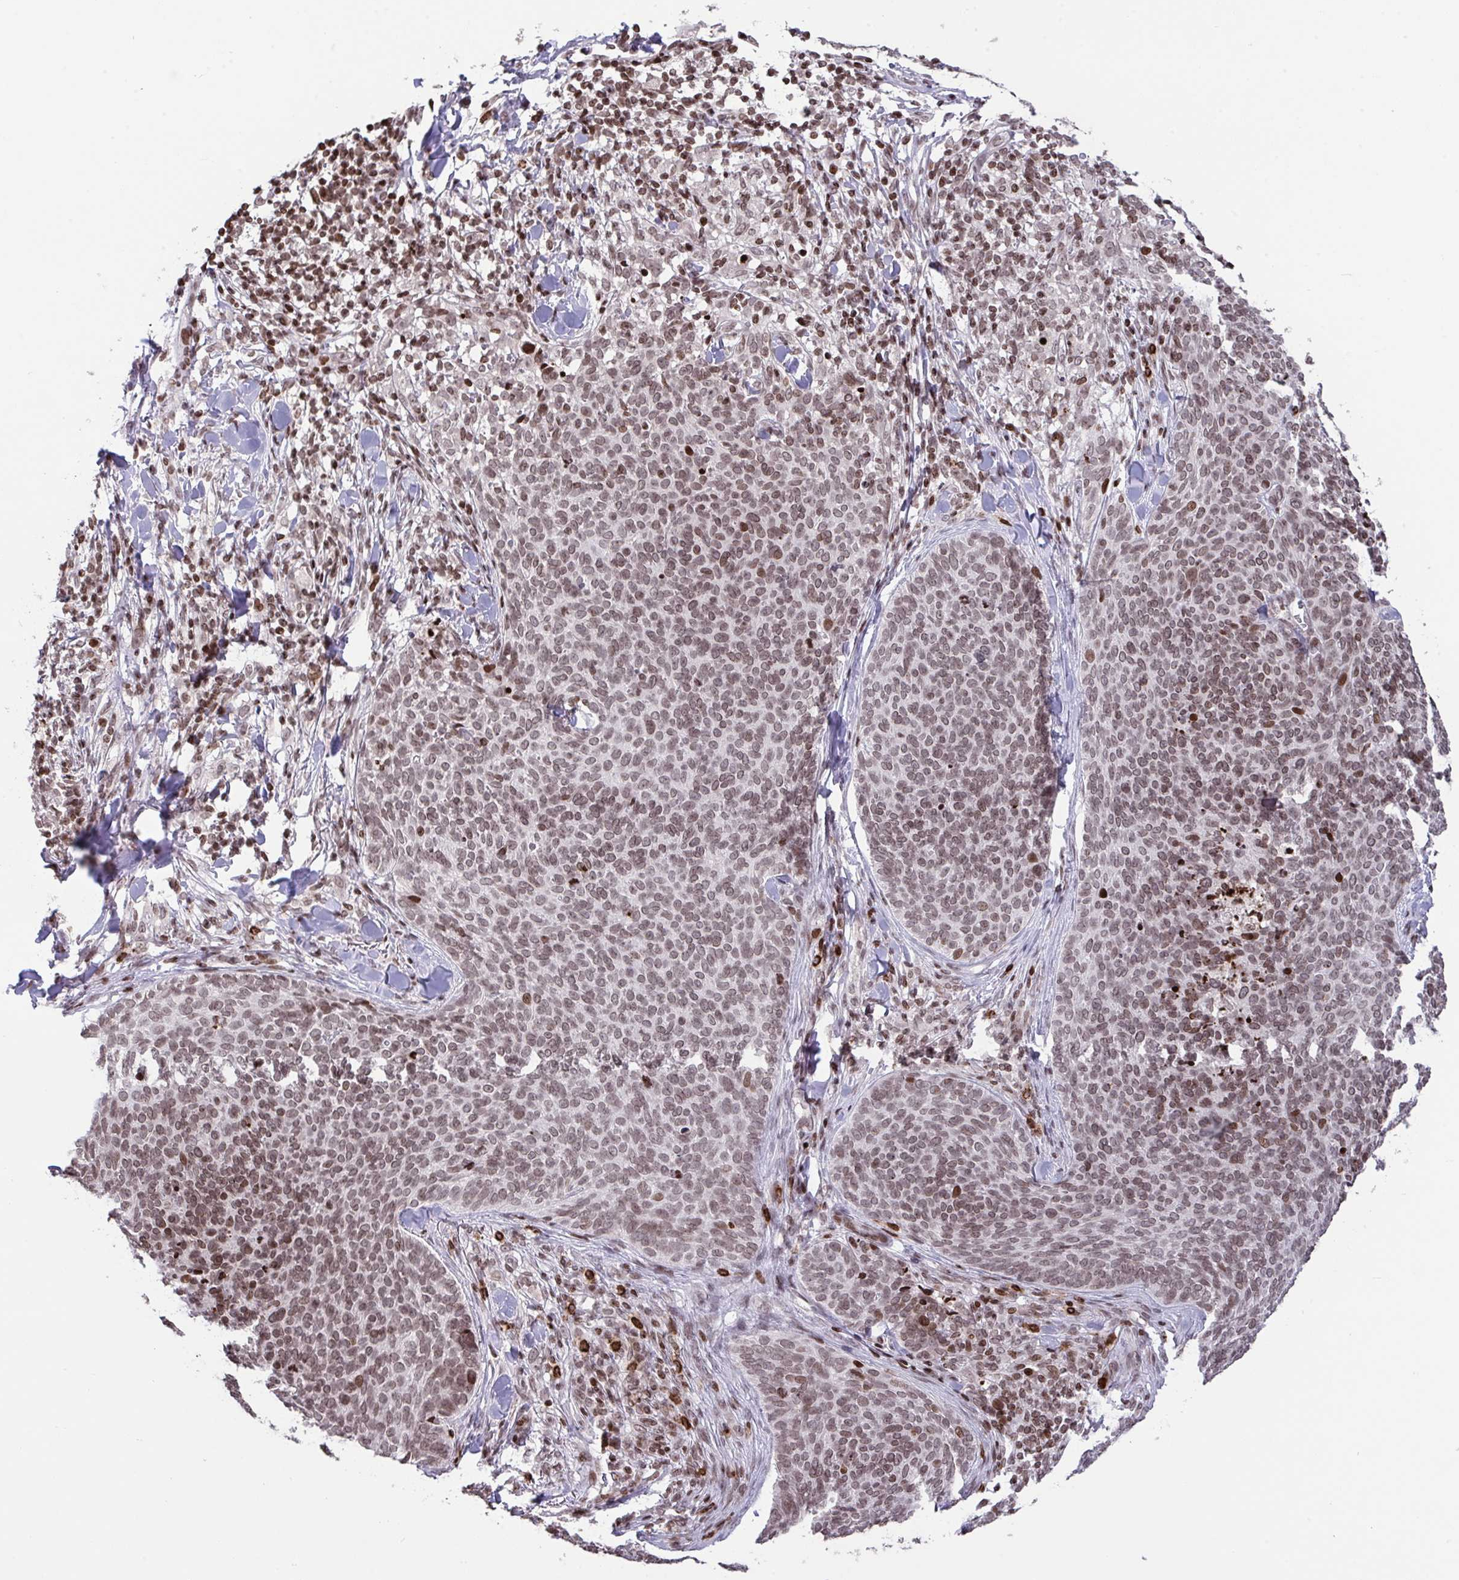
{"staining": {"intensity": "moderate", "quantity": ">75%", "location": "nuclear"}, "tissue": "skin cancer", "cell_type": "Tumor cells", "image_type": "cancer", "snomed": [{"axis": "morphology", "description": "Basal cell carcinoma"}, {"axis": "topography", "description": "Skin"}, {"axis": "topography", "description": "Skin of face"}], "caption": "This is an image of IHC staining of basal cell carcinoma (skin), which shows moderate staining in the nuclear of tumor cells.", "gene": "NIP7", "patient": {"sex": "male", "age": 56}}